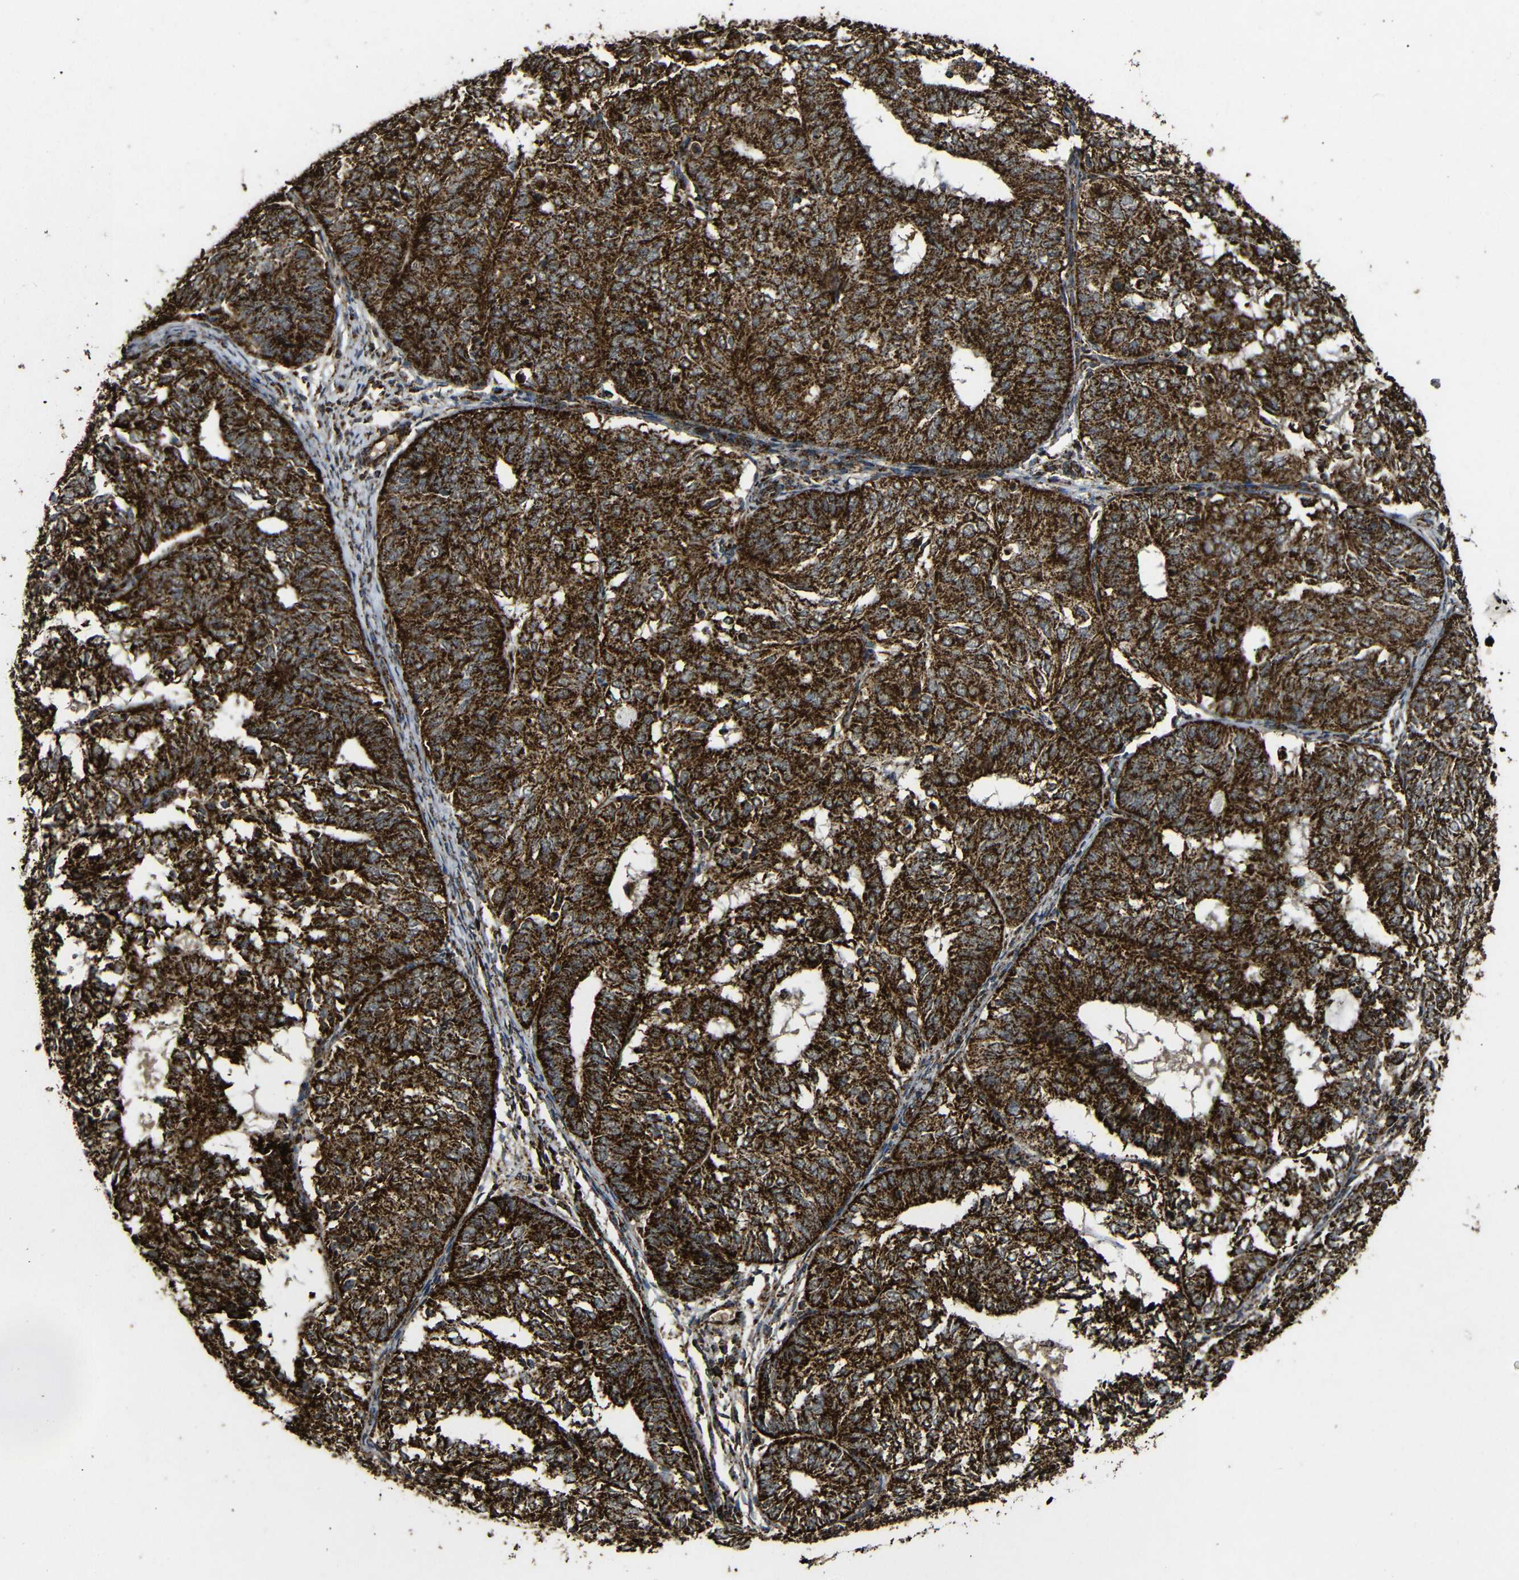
{"staining": {"intensity": "strong", "quantity": ">75%", "location": "cytoplasmic/membranous"}, "tissue": "endometrial cancer", "cell_type": "Tumor cells", "image_type": "cancer", "snomed": [{"axis": "morphology", "description": "Adenocarcinoma, NOS"}, {"axis": "topography", "description": "Uterus"}], "caption": "Strong cytoplasmic/membranous staining is appreciated in approximately >75% of tumor cells in endometrial cancer. (brown staining indicates protein expression, while blue staining denotes nuclei).", "gene": "ATP5F1A", "patient": {"sex": "female", "age": 60}}